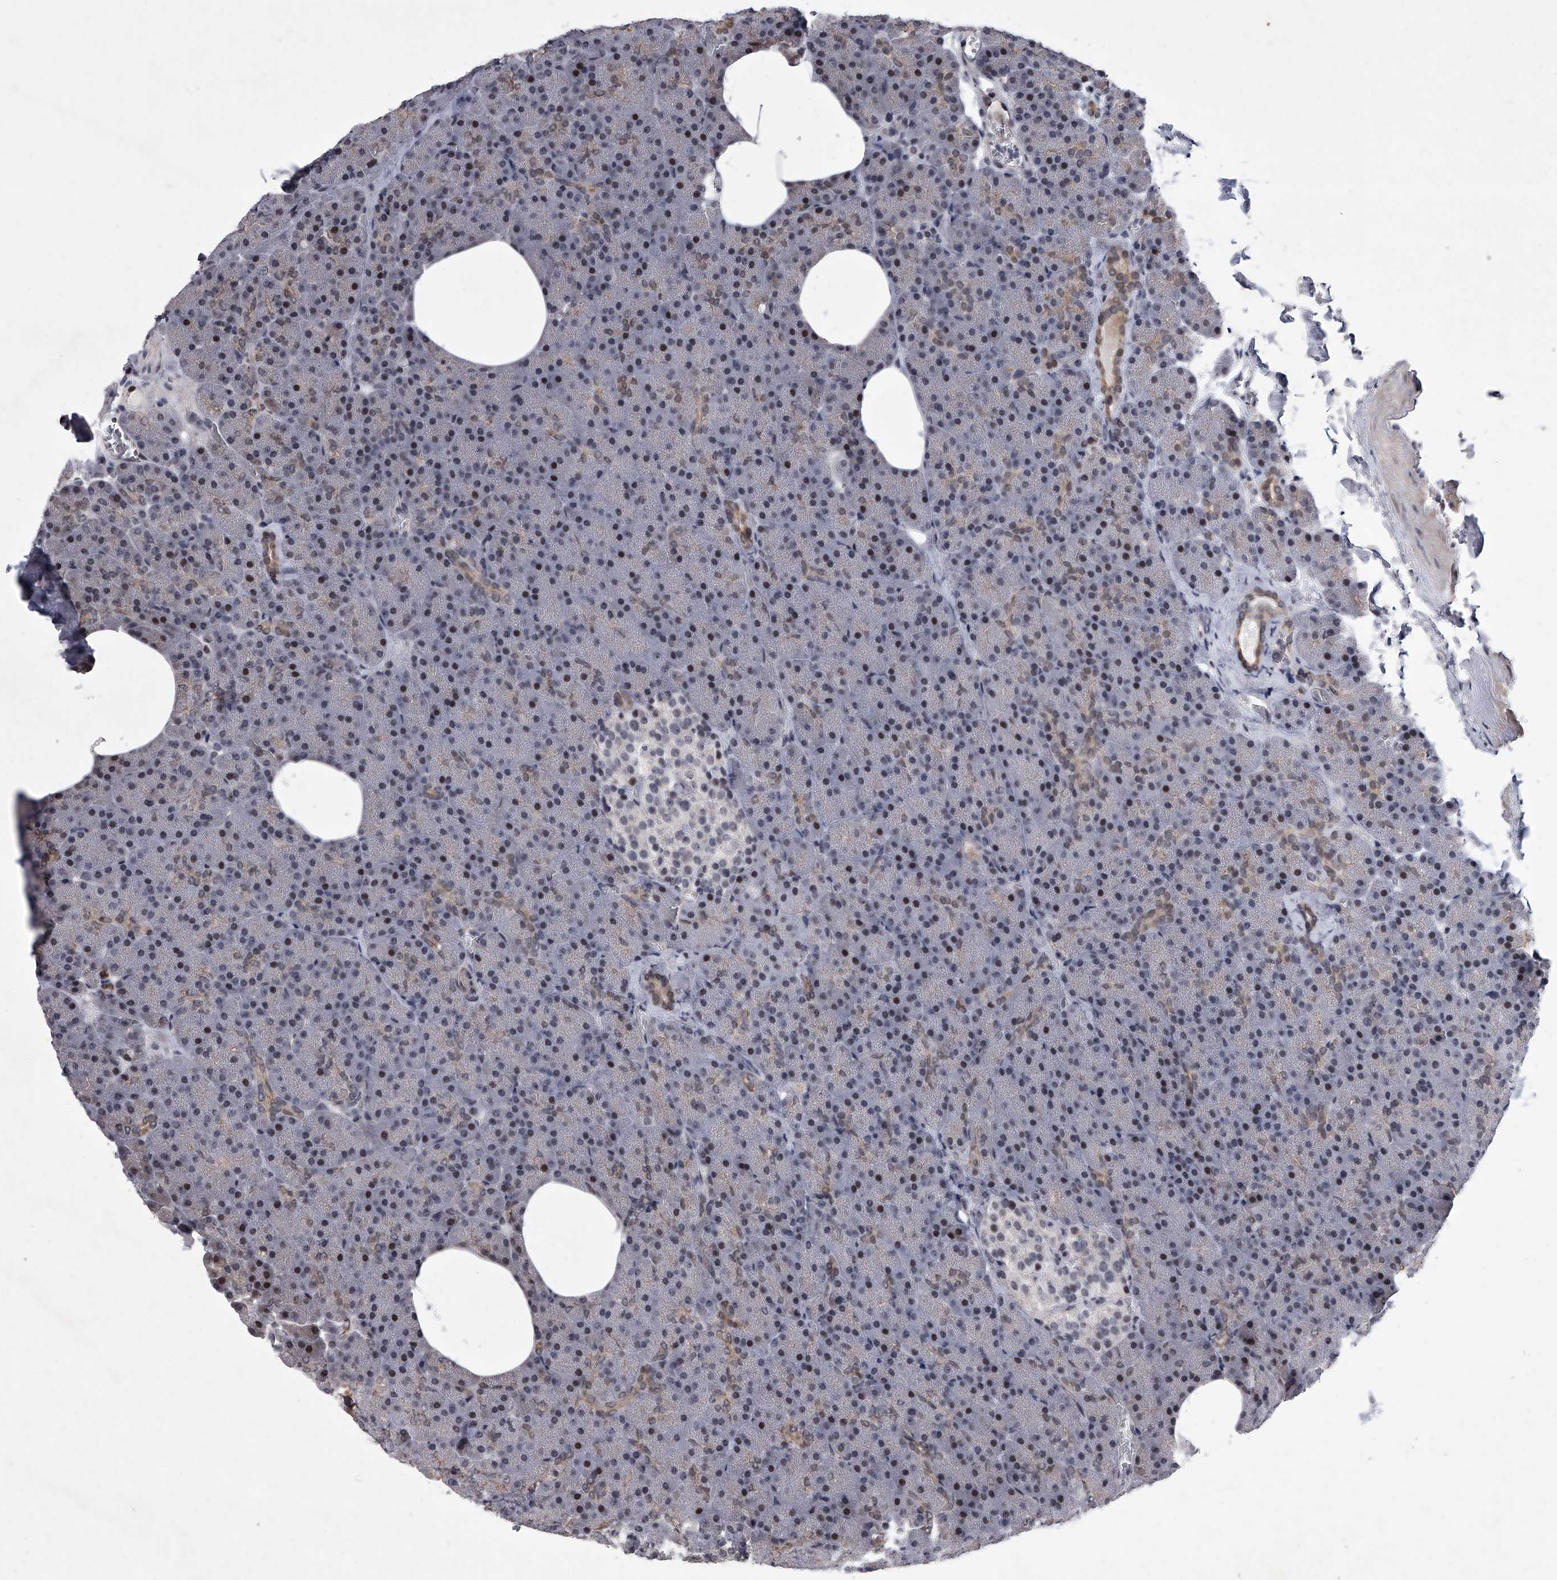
{"staining": {"intensity": "moderate", "quantity": "<25%", "location": "cytoplasmic/membranous"}, "tissue": "pancreas", "cell_type": "Exocrine glandular cells", "image_type": "normal", "snomed": [{"axis": "morphology", "description": "Normal tissue, NOS"}, {"axis": "morphology", "description": "Carcinoid, malignant, NOS"}, {"axis": "topography", "description": "Pancreas"}], "caption": "Exocrine glandular cells reveal low levels of moderate cytoplasmic/membranous positivity in approximately <25% of cells in benign pancreas.", "gene": "ZNF76", "patient": {"sex": "female", "age": 35}}